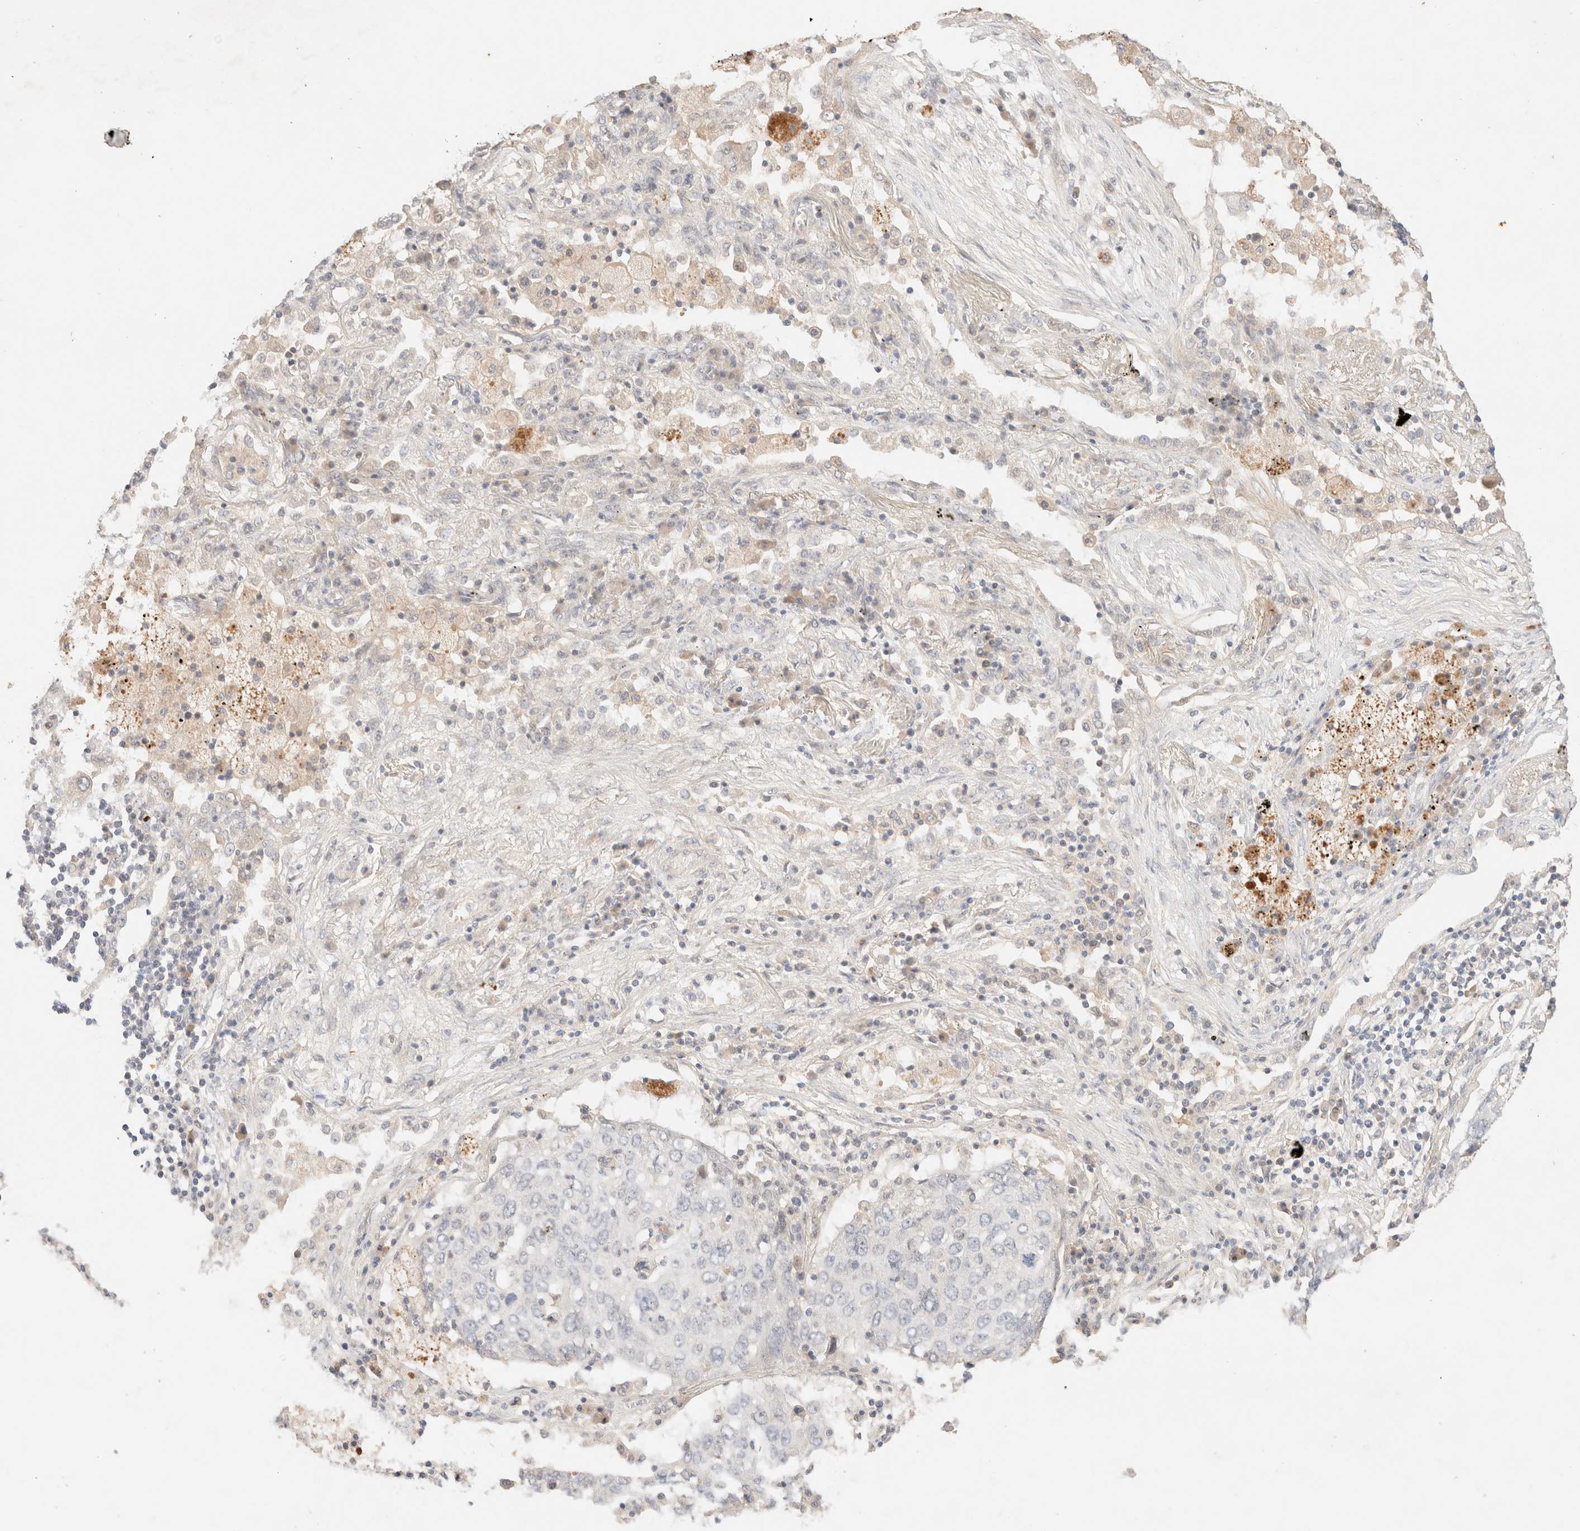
{"staining": {"intensity": "negative", "quantity": "none", "location": "none"}, "tissue": "lung cancer", "cell_type": "Tumor cells", "image_type": "cancer", "snomed": [{"axis": "morphology", "description": "Squamous cell carcinoma, NOS"}, {"axis": "topography", "description": "Lung"}], "caption": "Tumor cells show no significant protein positivity in lung cancer (squamous cell carcinoma).", "gene": "SARM1", "patient": {"sex": "female", "age": 63}}